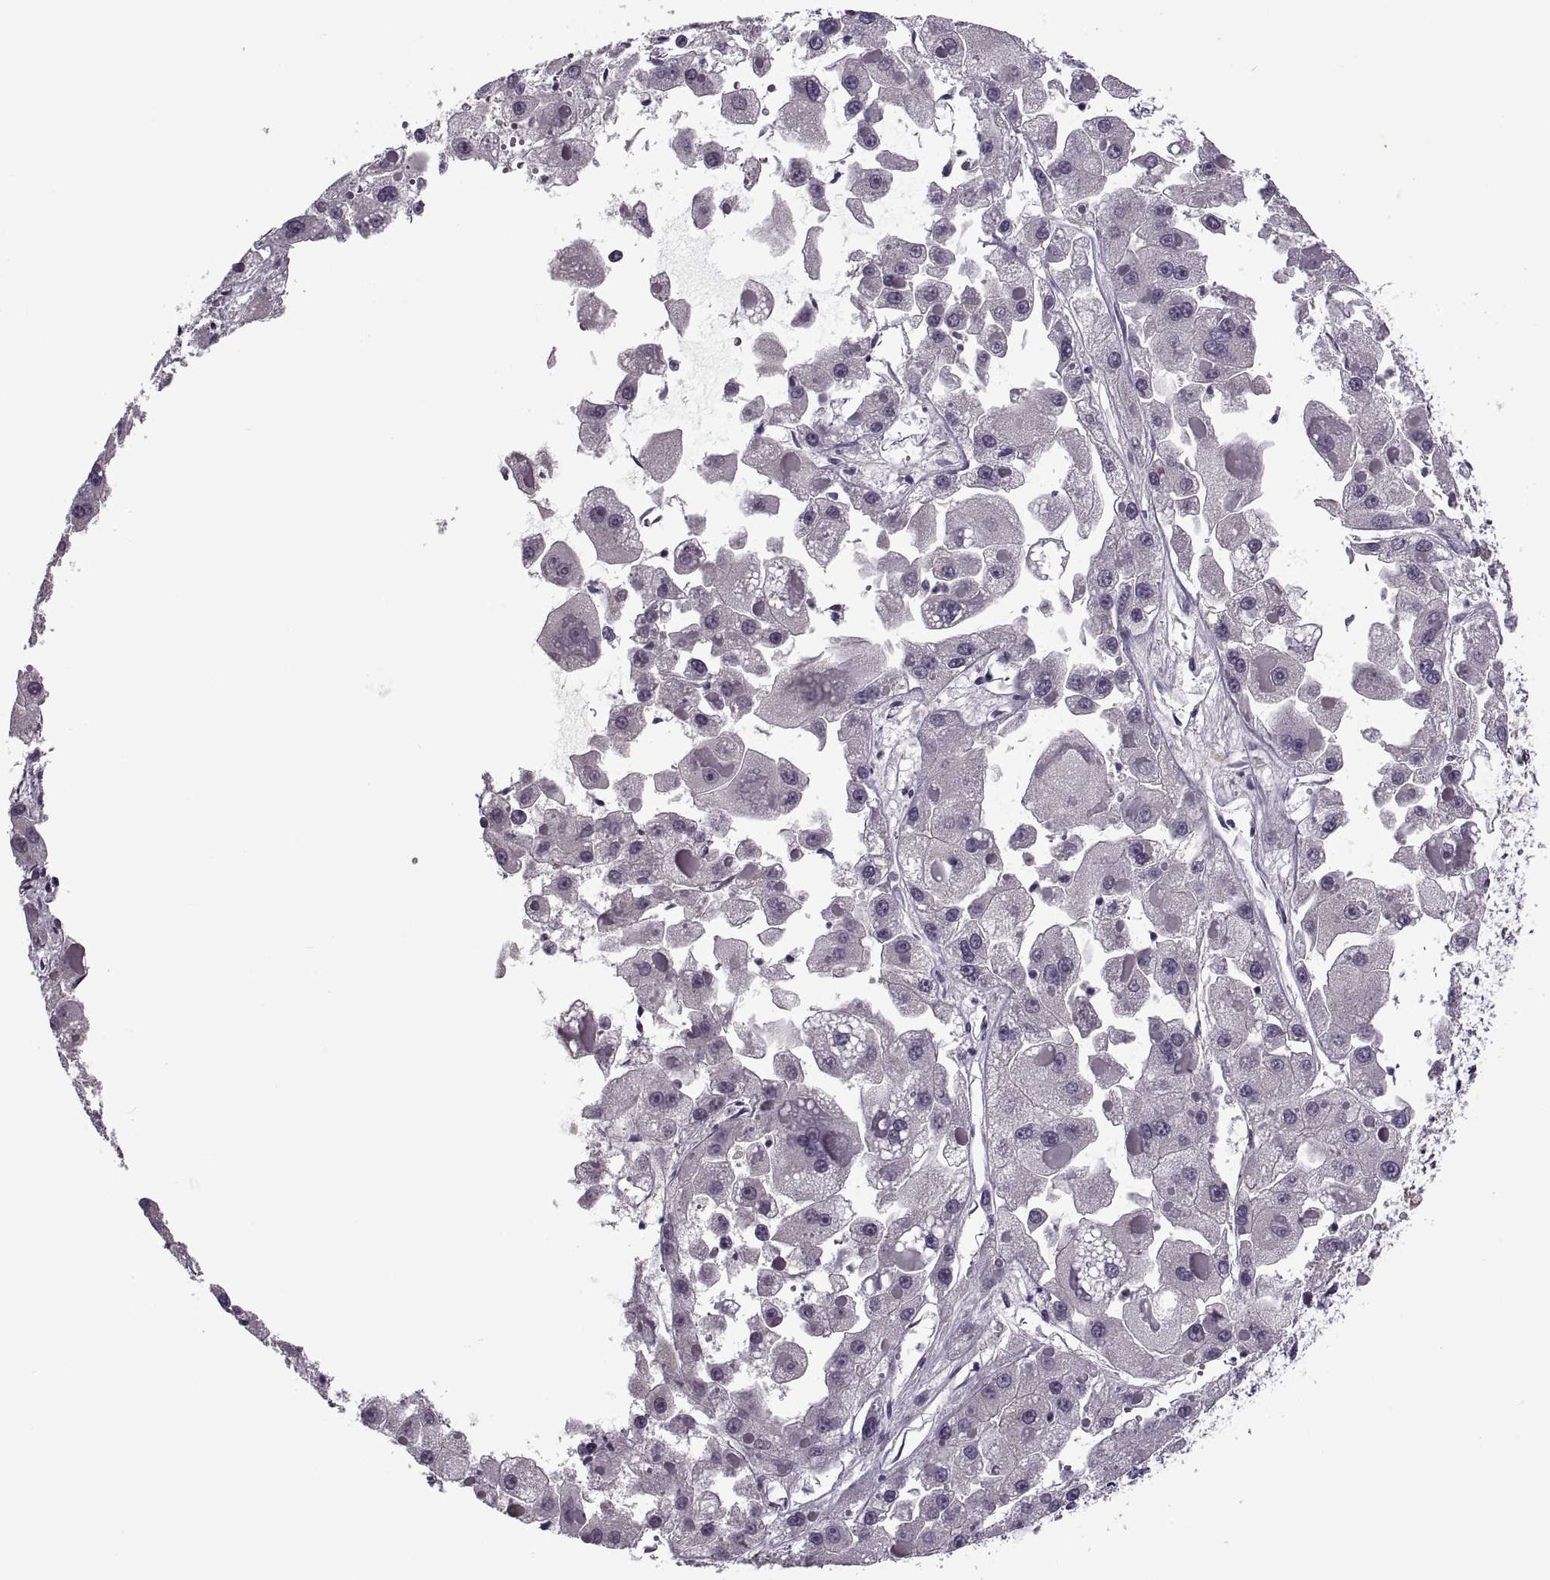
{"staining": {"intensity": "negative", "quantity": "none", "location": "none"}, "tissue": "liver cancer", "cell_type": "Tumor cells", "image_type": "cancer", "snomed": [{"axis": "morphology", "description": "Carcinoma, Hepatocellular, NOS"}, {"axis": "topography", "description": "Liver"}], "caption": "Liver cancer (hepatocellular carcinoma) was stained to show a protein in brown. There is no significant expression in tumor cells.", "gene": "PRSS37", "patient": {"sex": "female", "age": 73}}